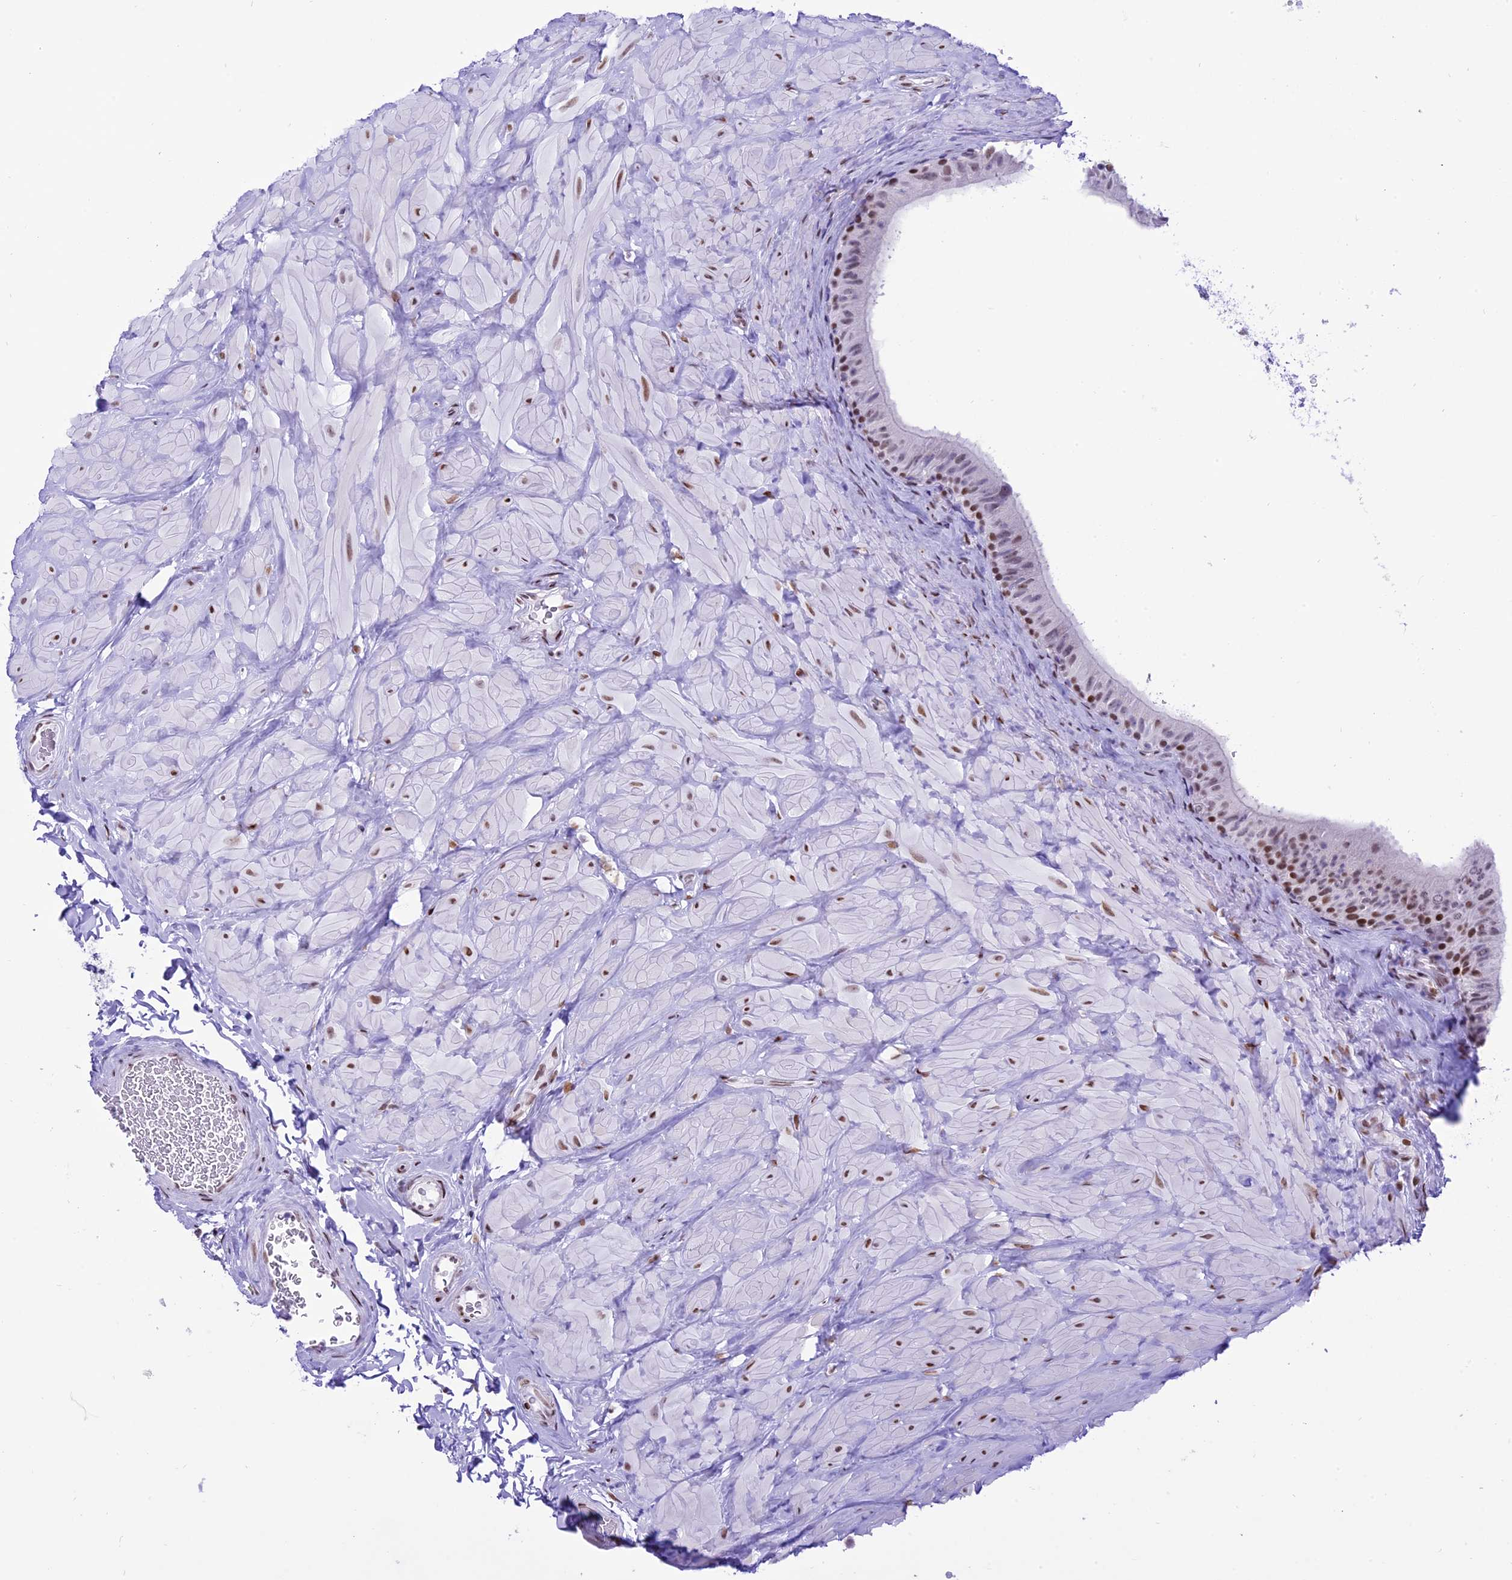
{"staining": {"intensity": "moderate", "quantity": "25%-75%", "location": "nuclear"}, "tissue": "epididymis", "cell_type": "Glandular cells", "image_type": "normal", "snomed": [{"axis": "morphology", "description": "Normal tissue, NOS"}, {"axis": "topography", "description": "Soft tissue"}, {"axis": "topography", "description": "Vascular tissue"}, {"axis": "topography", "description": "Epididymis"}], "caption": "Immunohistochemistry of unremarkable human epididymis exhibits medium levels of moderate nuclear staining in about 25%-75% of glandular cells. The staining was performed using DAB (3,3'-diaminobenzidine), with brown indicating positive protein expression. Nuclei are stained blue with hematoxylin.", "gene": "RPS6KB1", "patient": {"sex": "male", "age": 49}}